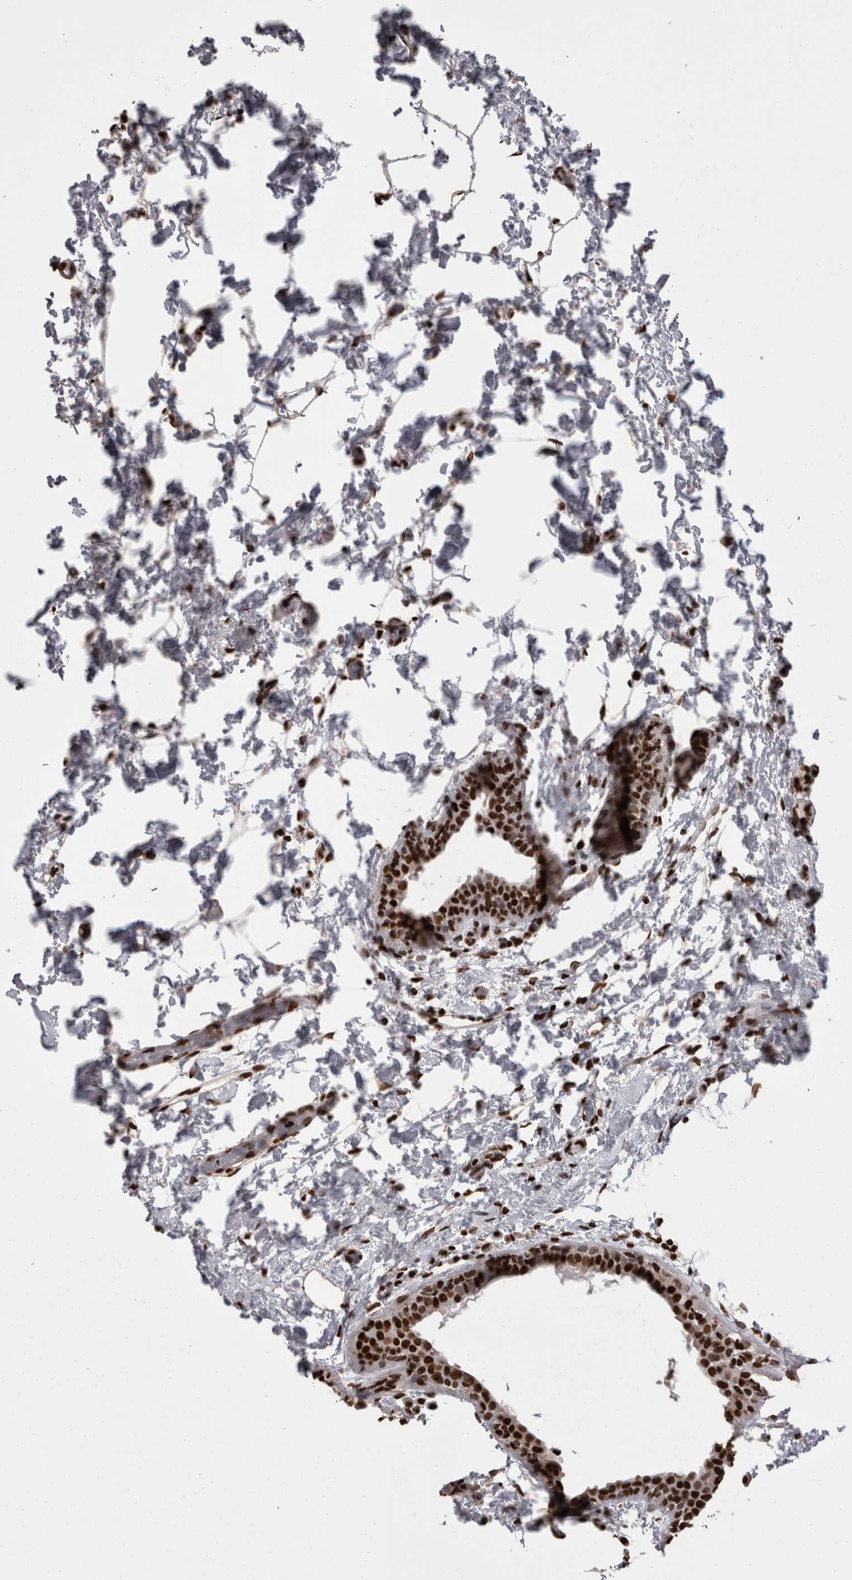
{"staining": {"intensity": "strong", "quantity": ">75%", "location": "nuclear"}, "tissue": "breast cancer", "cell_type": "Tumor cells", "image_type": "cancer", "snomed": [{"axis": "morphology", "description": "Duct carcinoma"}, {"axis": "topography", "description": "Breast"}], "caption": "Breast cancer stained with a brown dye demonstrates strong nuclear positive staining in approximately >75% of tumor cells.", "gene": "HNRNPM", "patient": {"sex": "female", "age": 62}}